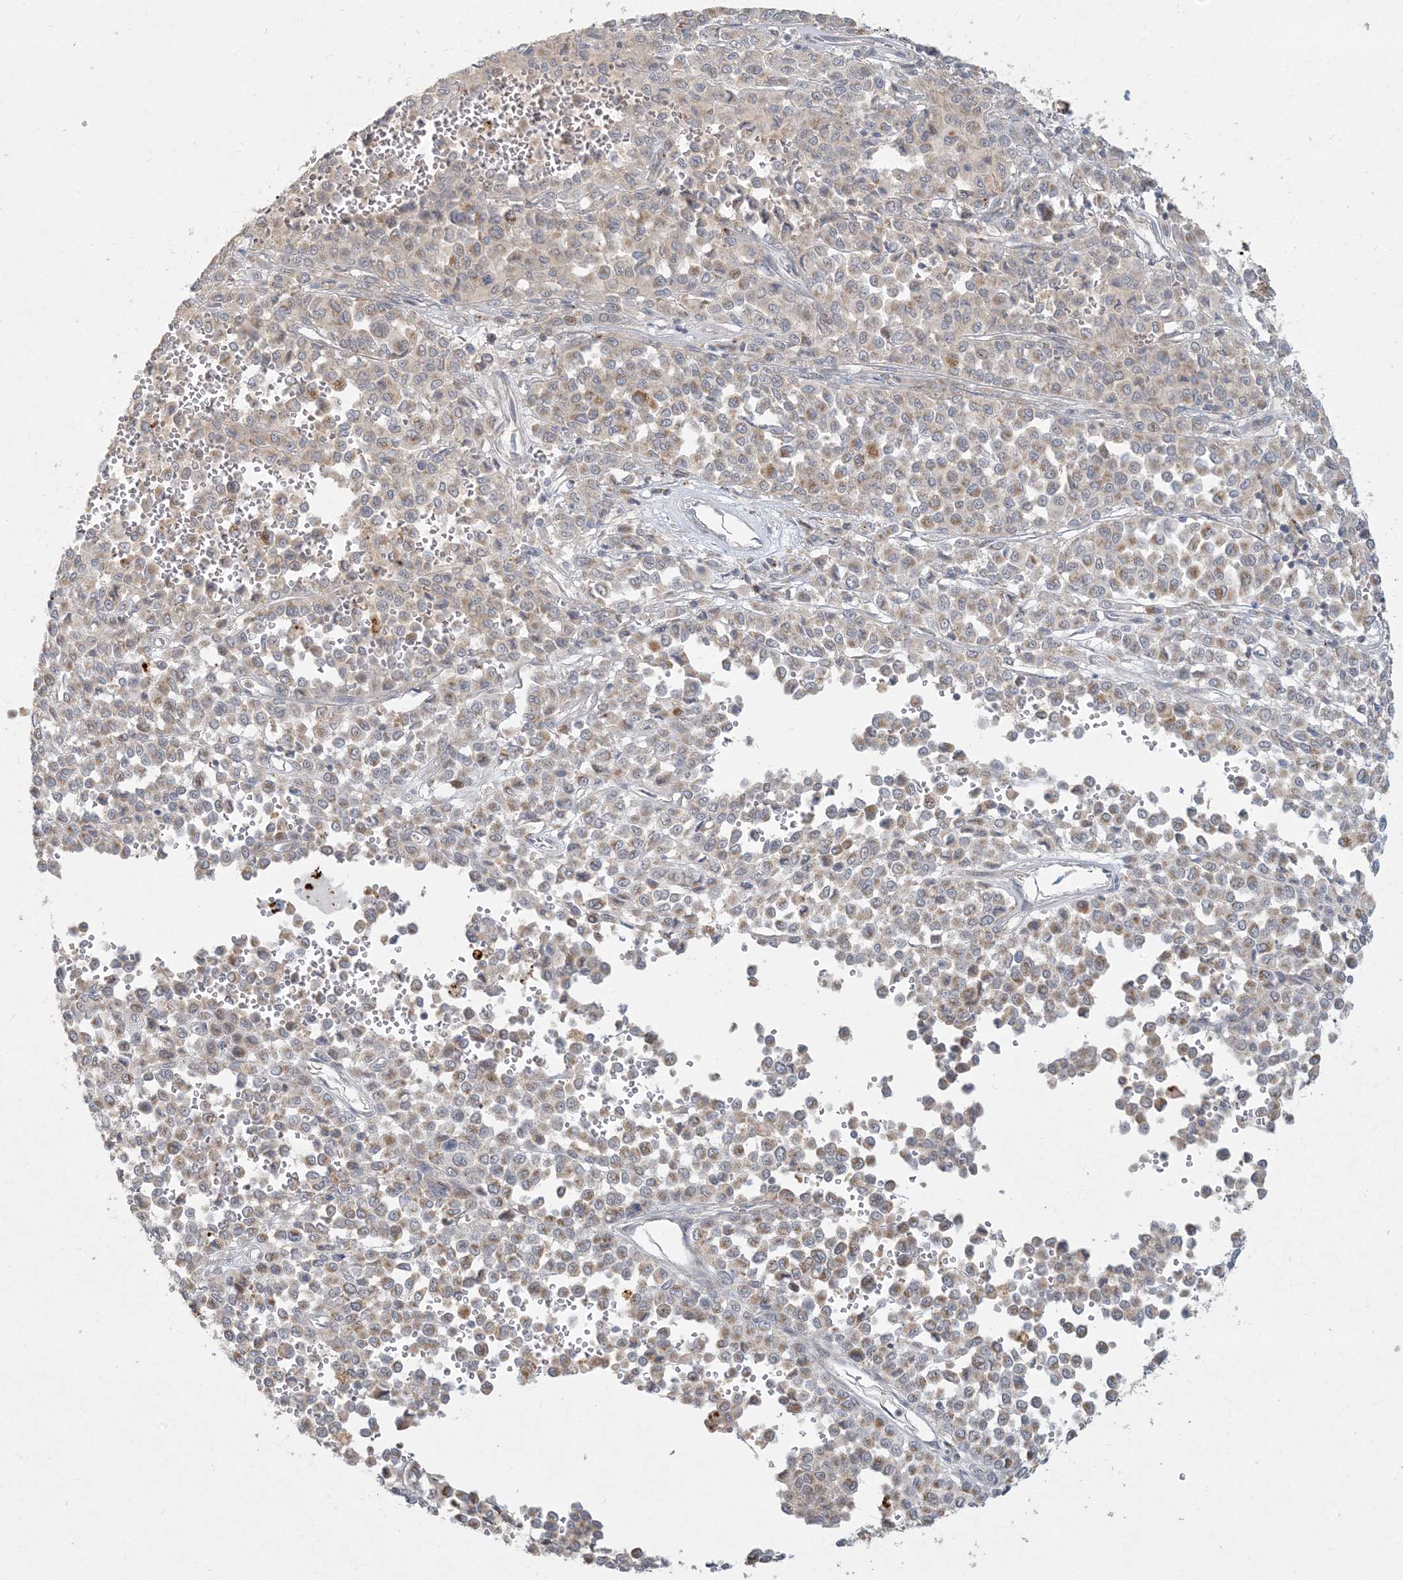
{"staining": {"intensity": "weak", "quantity": "25%-75%", "location": "cytoplasmic/membranous"}, "tissue": "melanoma", "cell_type": "Tumor cells", "image_type": "cancer", "snomed": [{"axis": "morphology", "description": "Malignant melanoma, Metastatic site"}, {"axis": "topography", "description": "Pancreas"}], "caption": "Malignant melanoma (metastatic site) stained with immunohistochemistry (IHC) shows weak cytoplasmic/membranous expression in about 25%-75% of tumor cells.", "gene": "MCAT", "patient": {"sex": "female", "age": 30}}